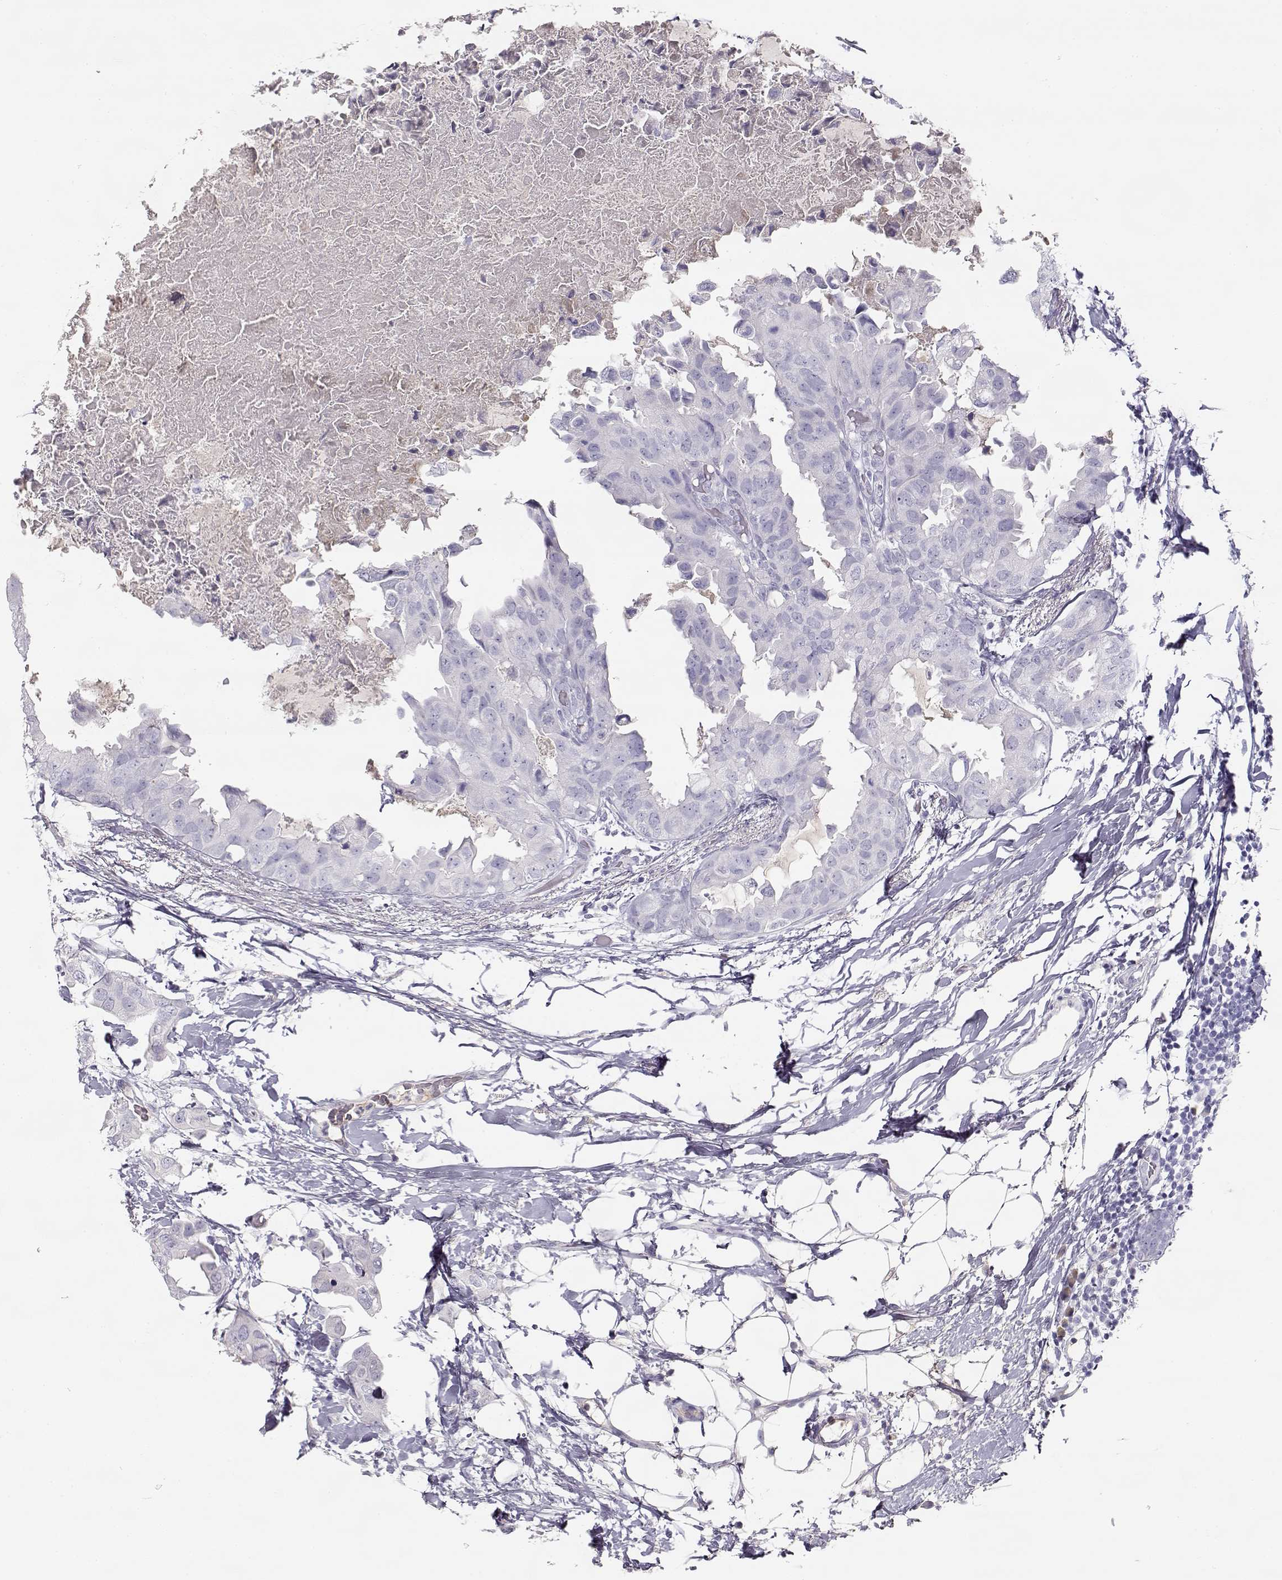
{"staining": {"intensity": "negative", "quantity": "none", "location": "none"}, "tissue": "breast cancer", "cell_type": "Tumor cells", "image_type": "cancer", "snomed": [{"axis": "morphology", "description": "Normal tissue, NOS"}, {"axis": "morphology", "description": "Duct carcinoma"}, {"axis": "topography", "description": "Breast"}], "caption": "IHC micrograph of neoplastic tissue: human breast cancer (intraductal carcinoma) stained with DAB (3,3'-diaminobenzidine) shows no significant protein positivity in tumor cells.", "gene": "SLCO6A1", "patient": {"sex": "female", "age": 40}}